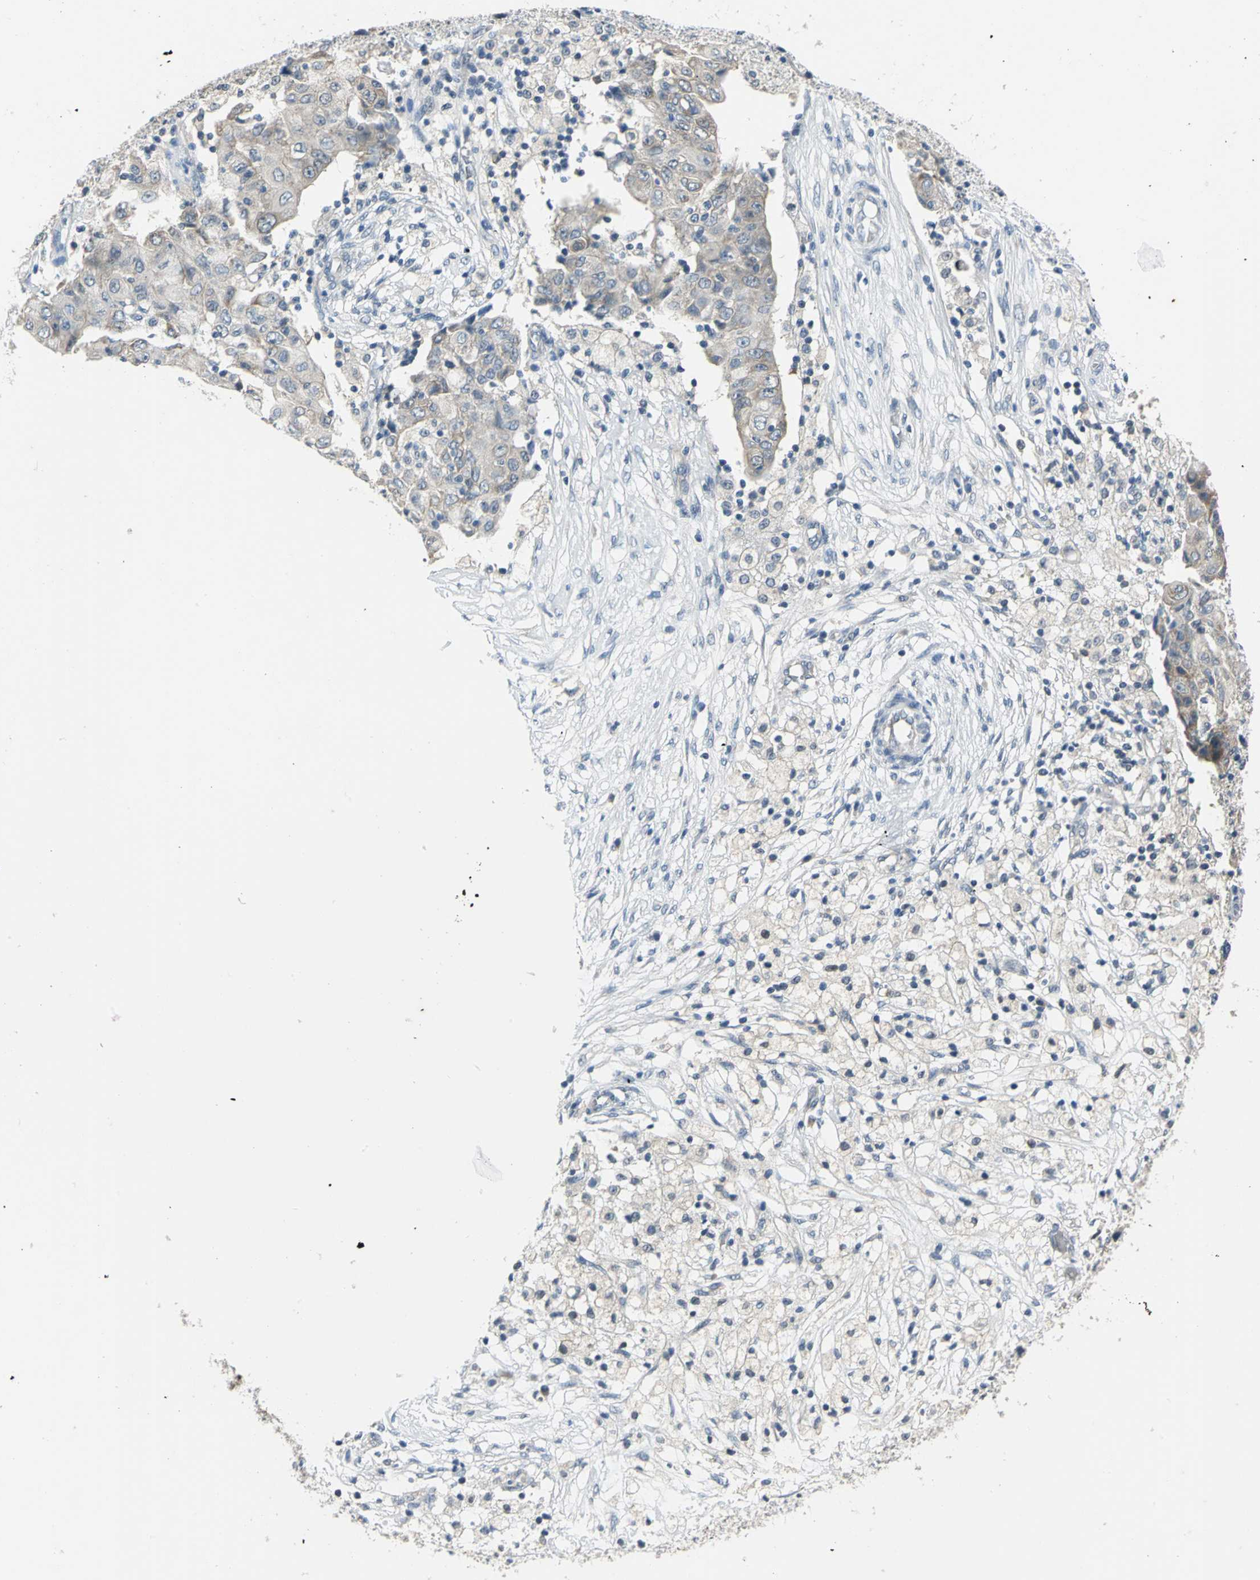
{"staining": {"intensity": "weak", "quantity": "25%-75%", "location": "cytoplasmic/membranous"}, "tissue": "ovarian cancer", "cell_type": "Tumor cells", "image_type": "cancer", "snomed": [{"axis": "morphology", "description": "Carcinoma, endometroid"}, {"axis": "topography", "description": "Ovary"}], "caption": "This histopathology image reveals IHC staining of human ovarian endometroid carcinoma, with low weak cytoplasmic/membranous expression in about 25%-75% of tumor cells.", "gene": "ZNF415", "patient": {"sex": "female", "age": 42}}